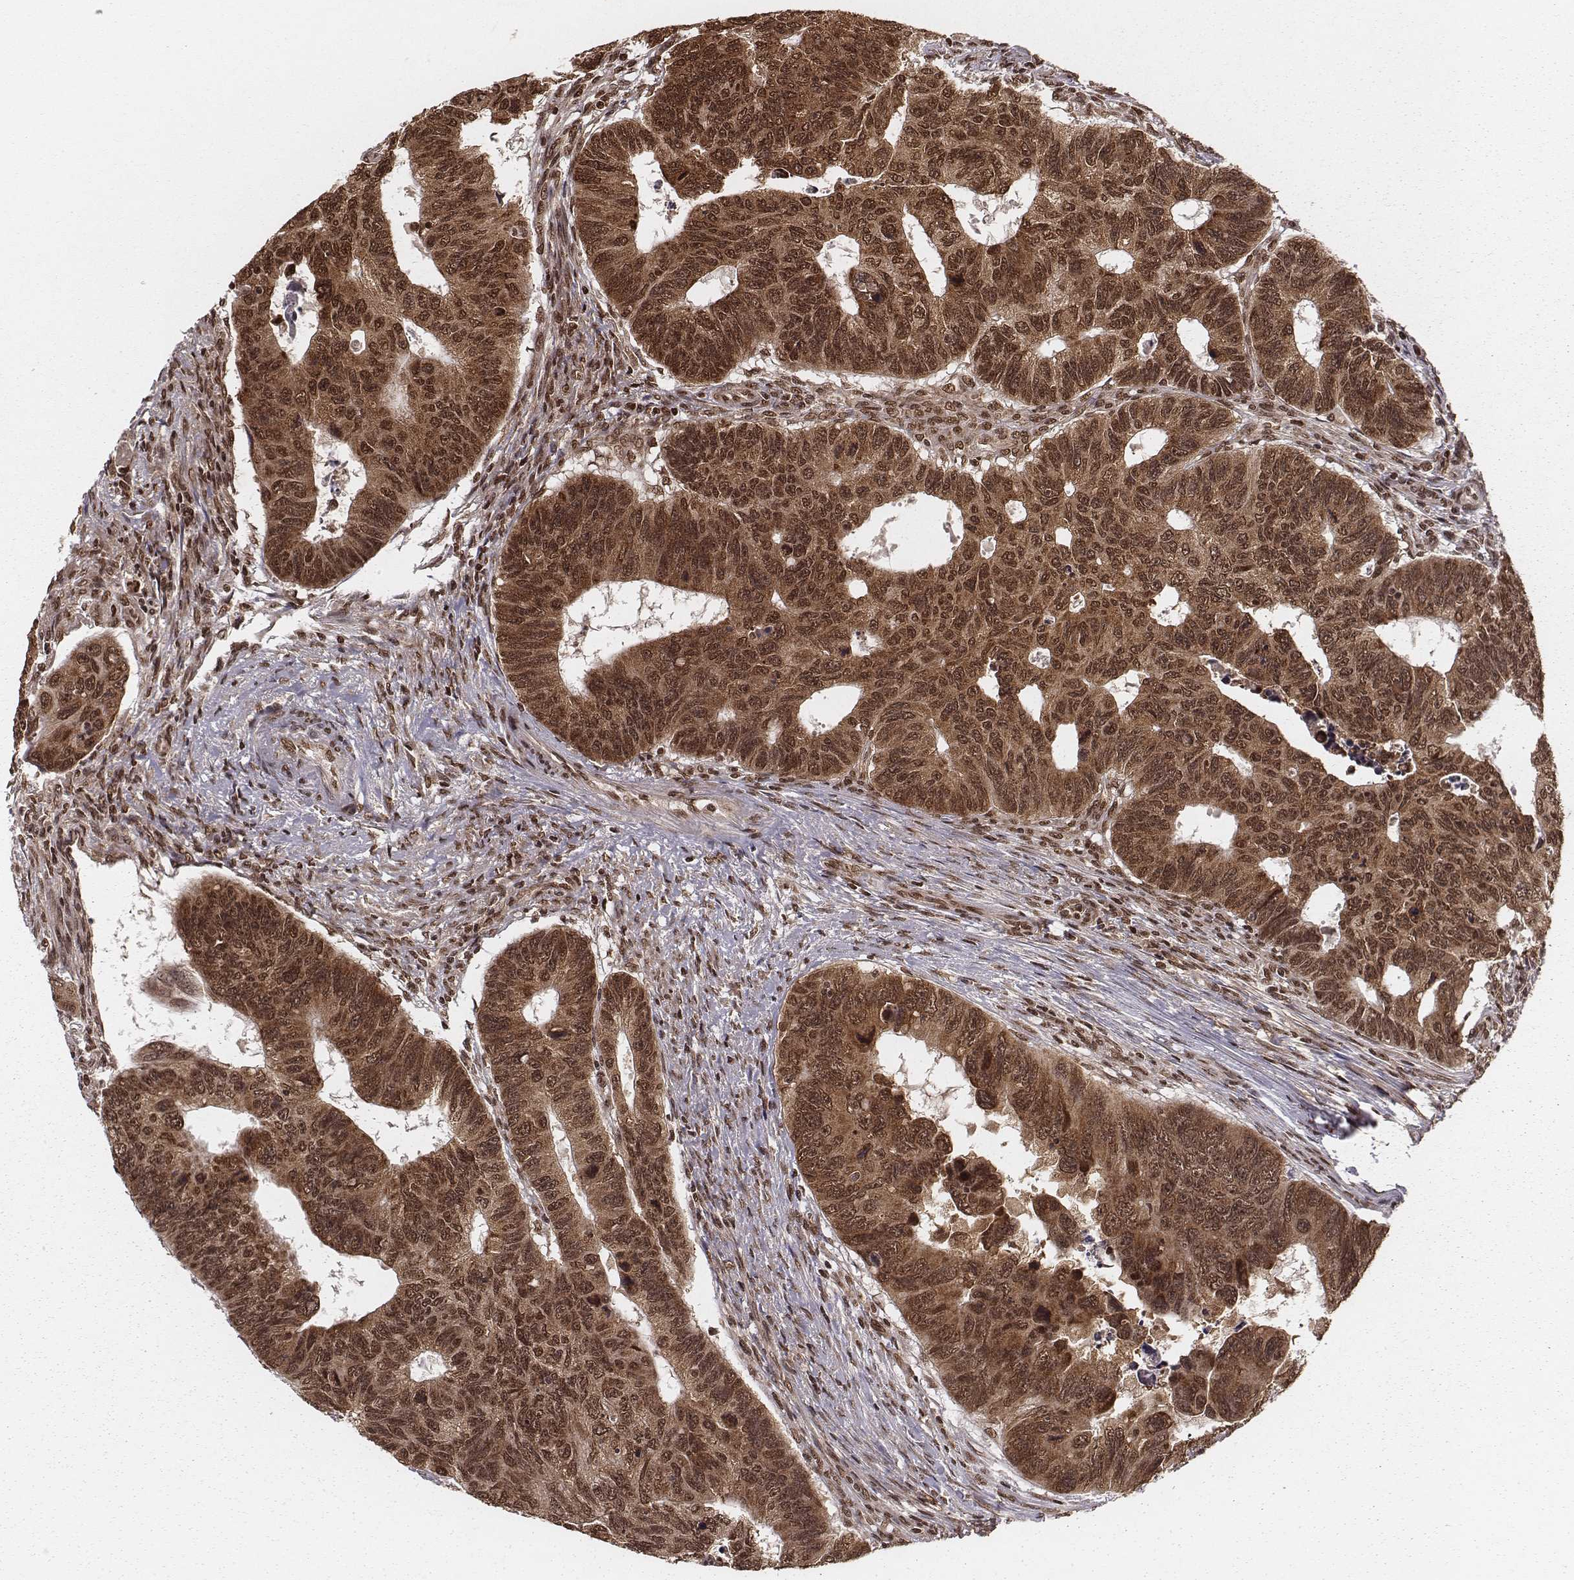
{"staining": {"intensity": "strong", "quantity": ">75%", "location": "cytoplasmic/membranous,nuclear"}, "tissue": "colorectal cancer", "cell_type": "Tumor cells", "image_type": "cancer", "snomed": [{"axis": "morphology", "description": "Adenocarcinoma, NOS"}, {"axis": "topography", "description": "Rectum"}], "caption": "Immunohistochemical staining of adenocarcinoma (colorectal) exhibits high levels of strong cytoplasmic/membranous and nuclear expression in about >75% of tumor cells. The protein is shown in brown color, while the nuclei are stained blue.", "gene": "NFX1", "patient": {"sex": "female", "age": 85}}